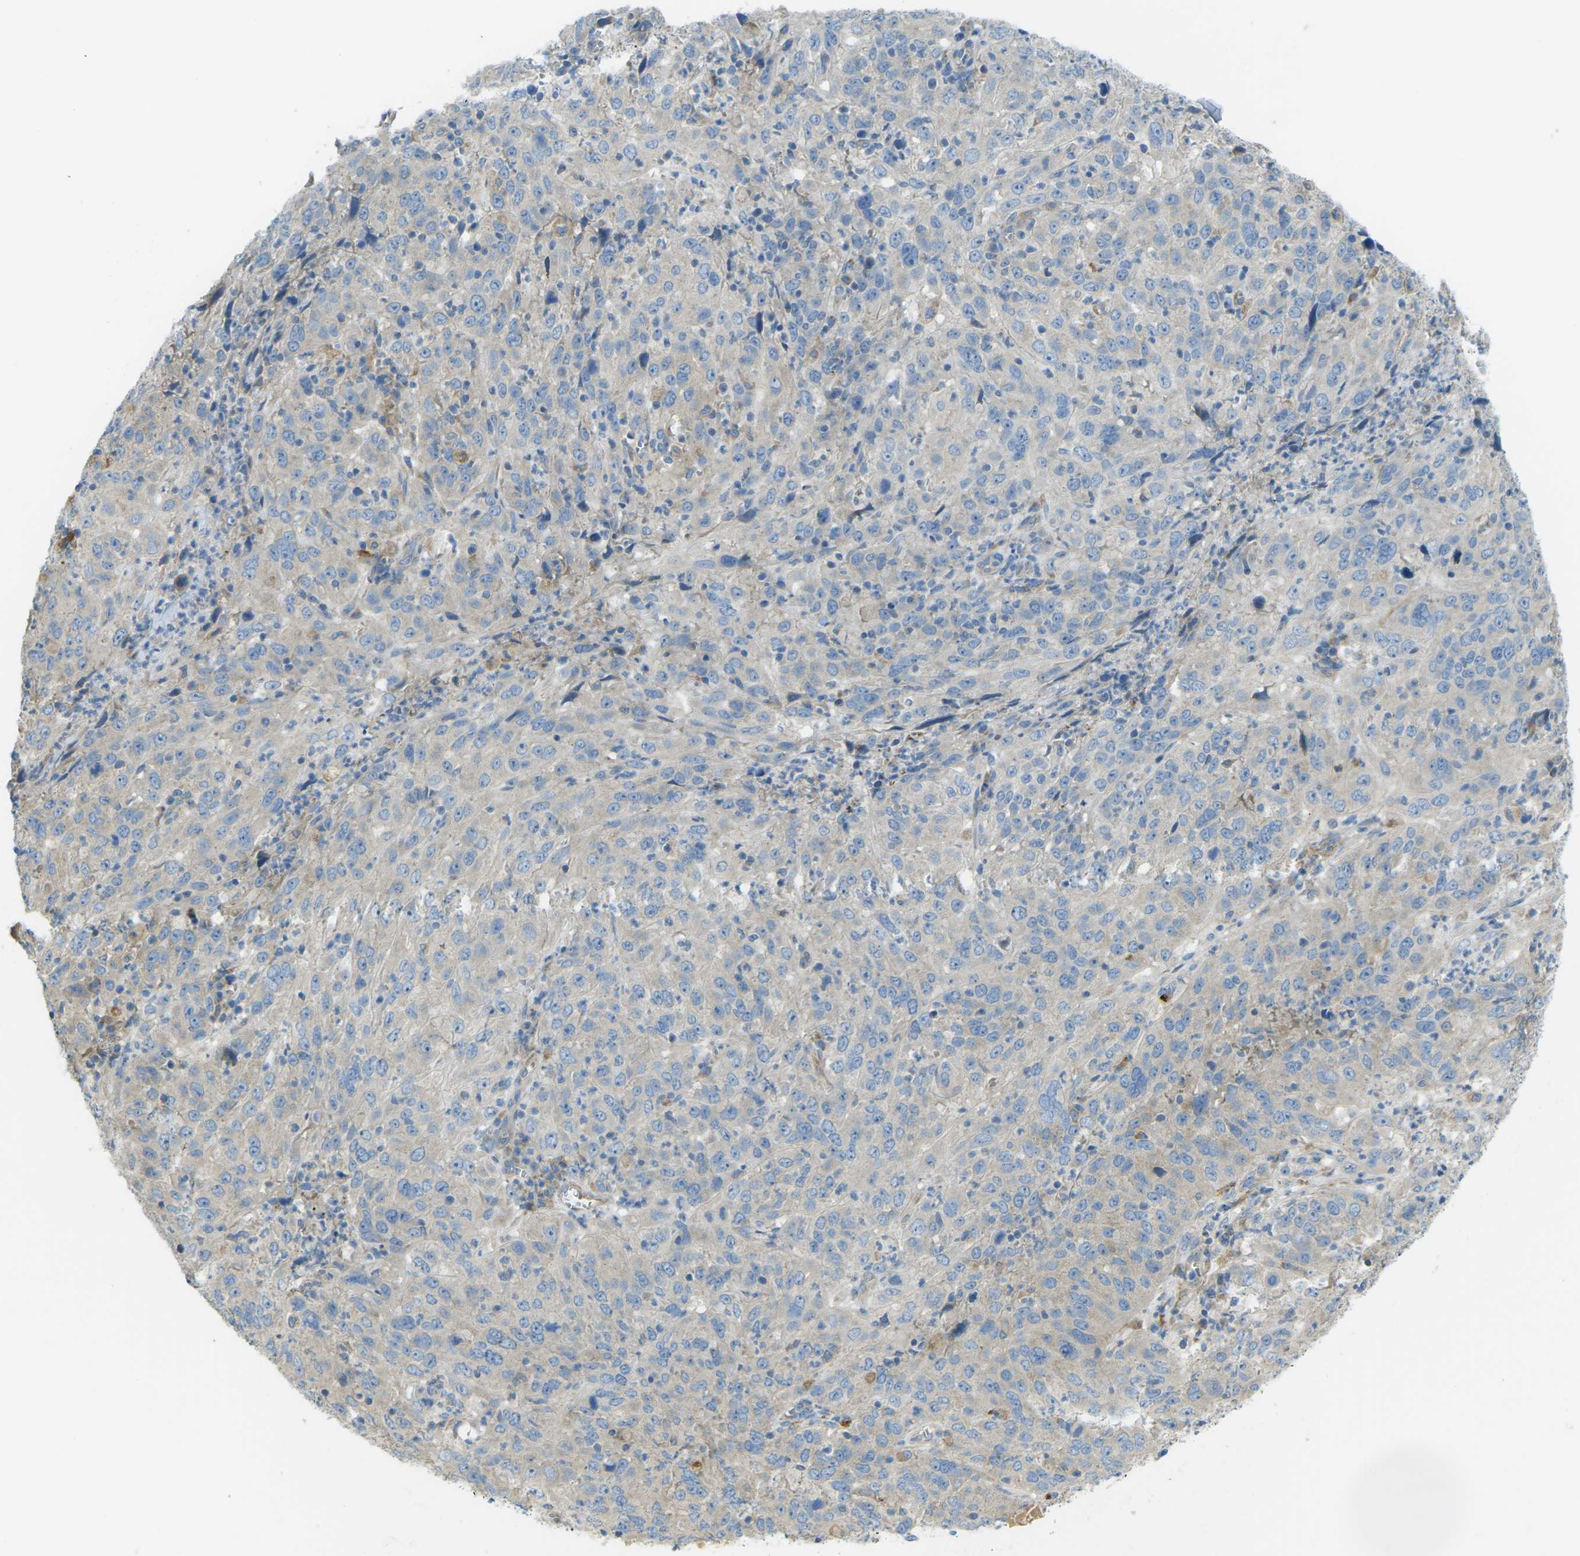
{"staining": {"intensity": "weak", "quantity": "<25%", "location": "cytoplasmic/membranous"}, "tissue": "cervical cancer", "cell_type": "Tumor cells", "image_type": "cancer", "snomed": [{"axis": "morphology", "description": "Squamous cell carcinoma, NOS"}, {"axis": "topography", "description": "Cervix"}], "caption": "Human cervical cancer (squamous cell carcinoma) stained for a protein using immunohistochemistry reveals no expression in tumor cells.", "gene": "MYLK4", "patient": {"sex": "female", "age": 32}}